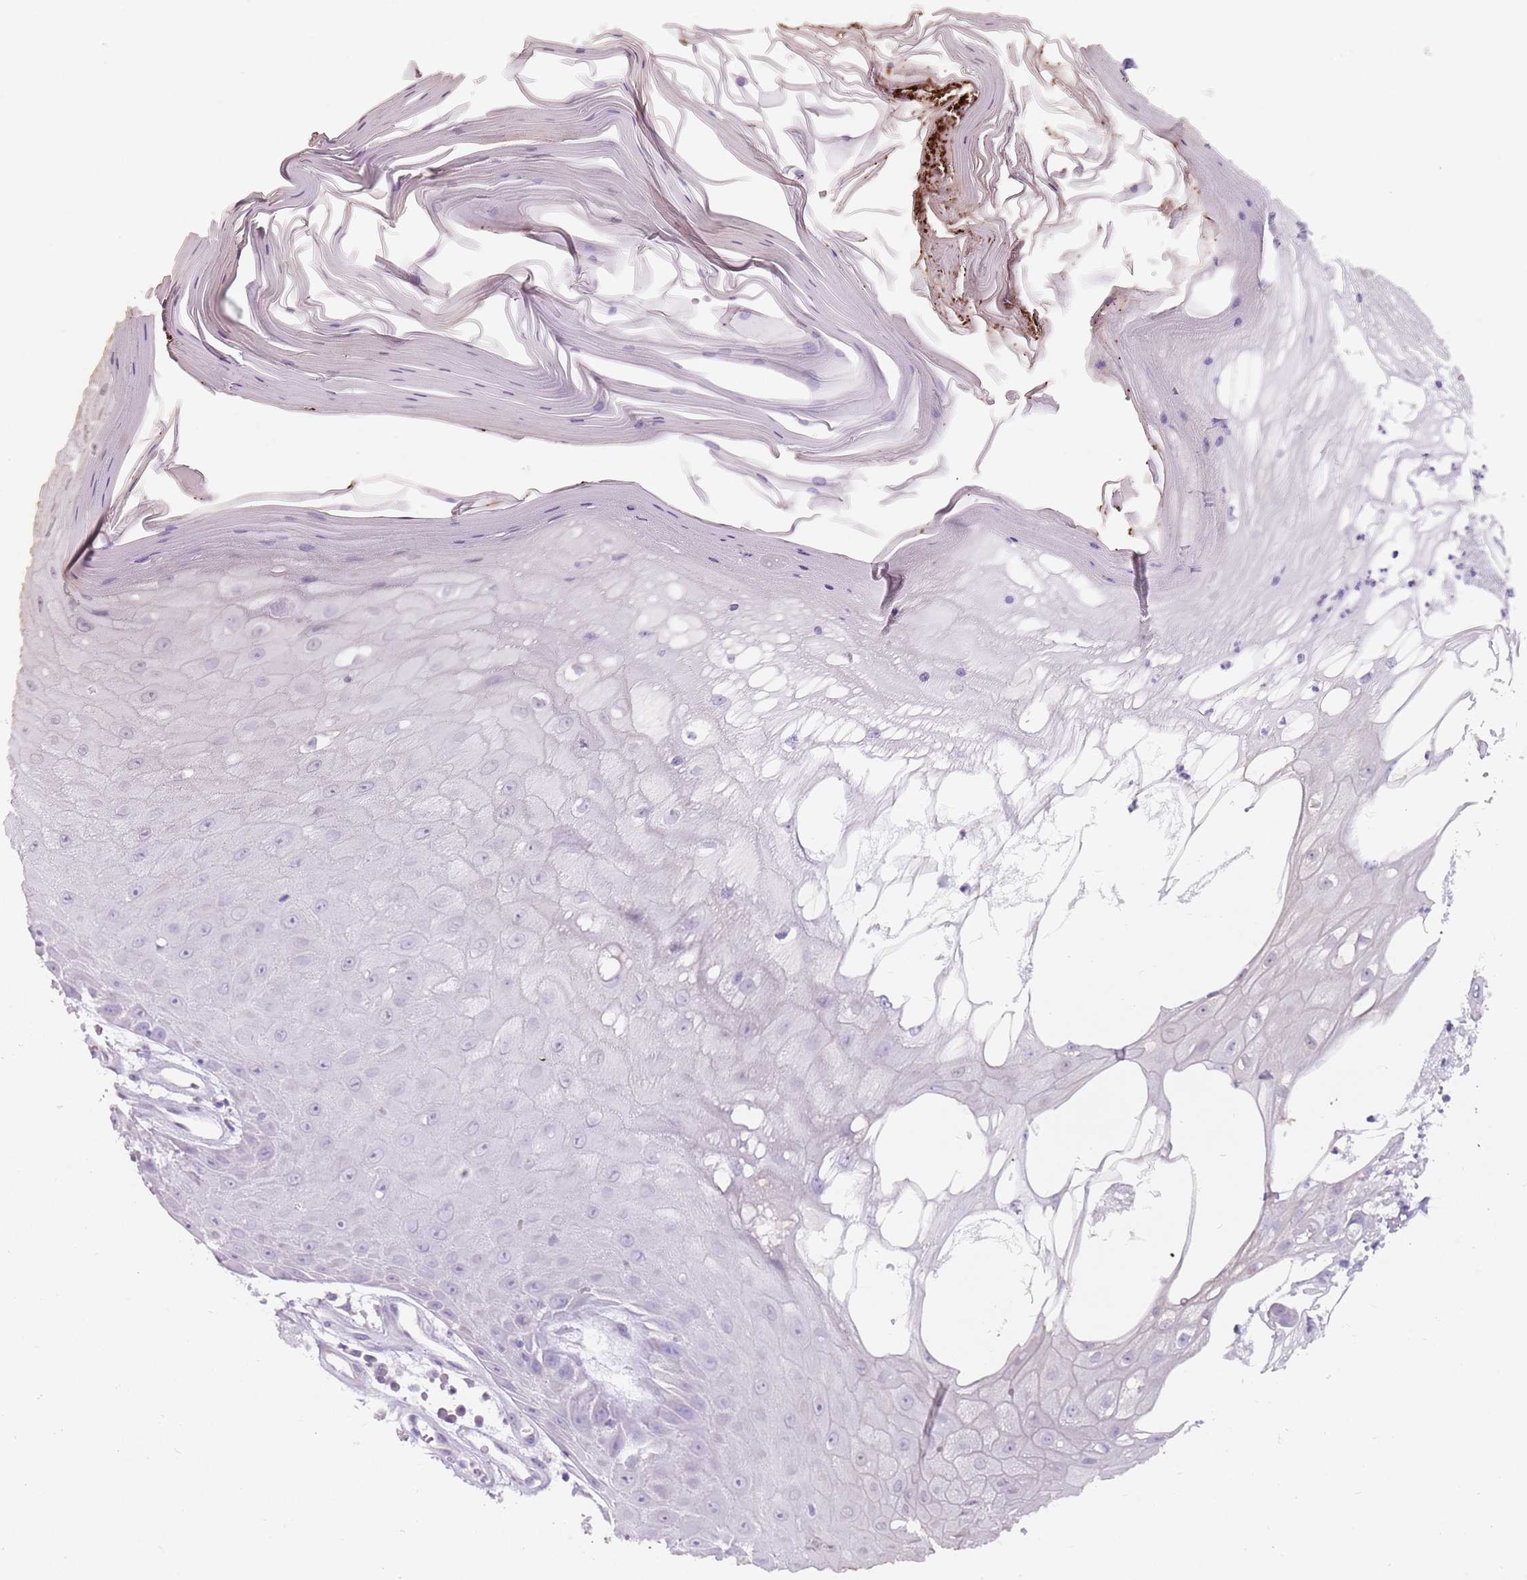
{"staining": {"intensity": "negative", "quantity": "none", "location": "none"}, "tissue": "skin cancer", "cell_type": "Tumor cells", "image_type": "cancer", "snomed": [{"axis": "morphology", "description": "Squamous cell carcinoma, NOS"}, {"axis": "topography", "description": "Skin"}], "caption": "A high-resolution image shows immunohistochemistry staining of skin cancer (squamous cell carcinoma), which displays no significant positivity in tumor cells.", "gene": "DDX4", "patient": {"sex": "male", "age": 70}}